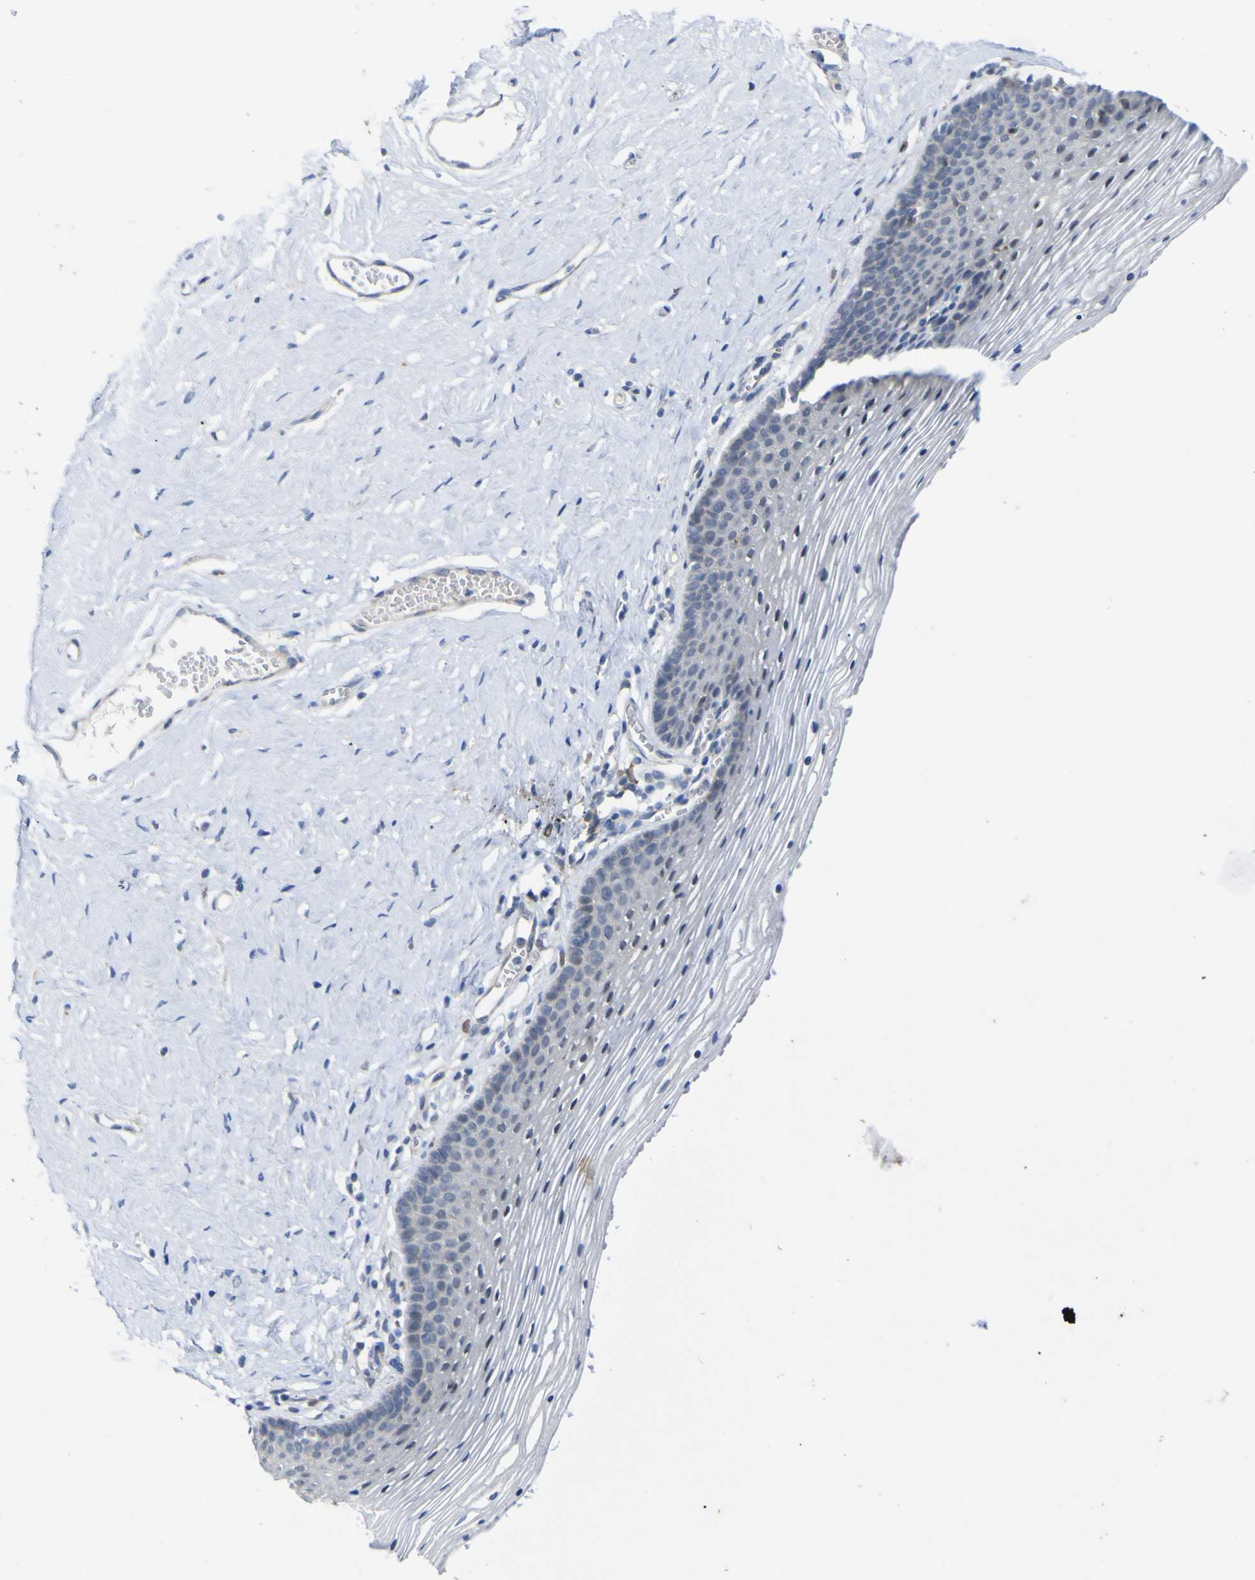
{"staining": {"intensity": "negative", "quantity": "none", "location": "none"}, "tissue": "vagina", "cell_type": "Squamous epithelial cells", "image_type": "normal", "snomed": [{"axis": "morphology", "description": "Normal tissue, NOS"}, {"axis": "topography", "description": "Vagina"}], "caption": "The photomicrograph shows no significant staining in squamous epithelial cells of vagina. Brightfield microscopy of immunohistochemistry stained with DAB (brown) and hematoxylin (blue), captured at high magnification.", "gene": "TNFRSF11A", "patient": {"sex": "female", "age": 32}}